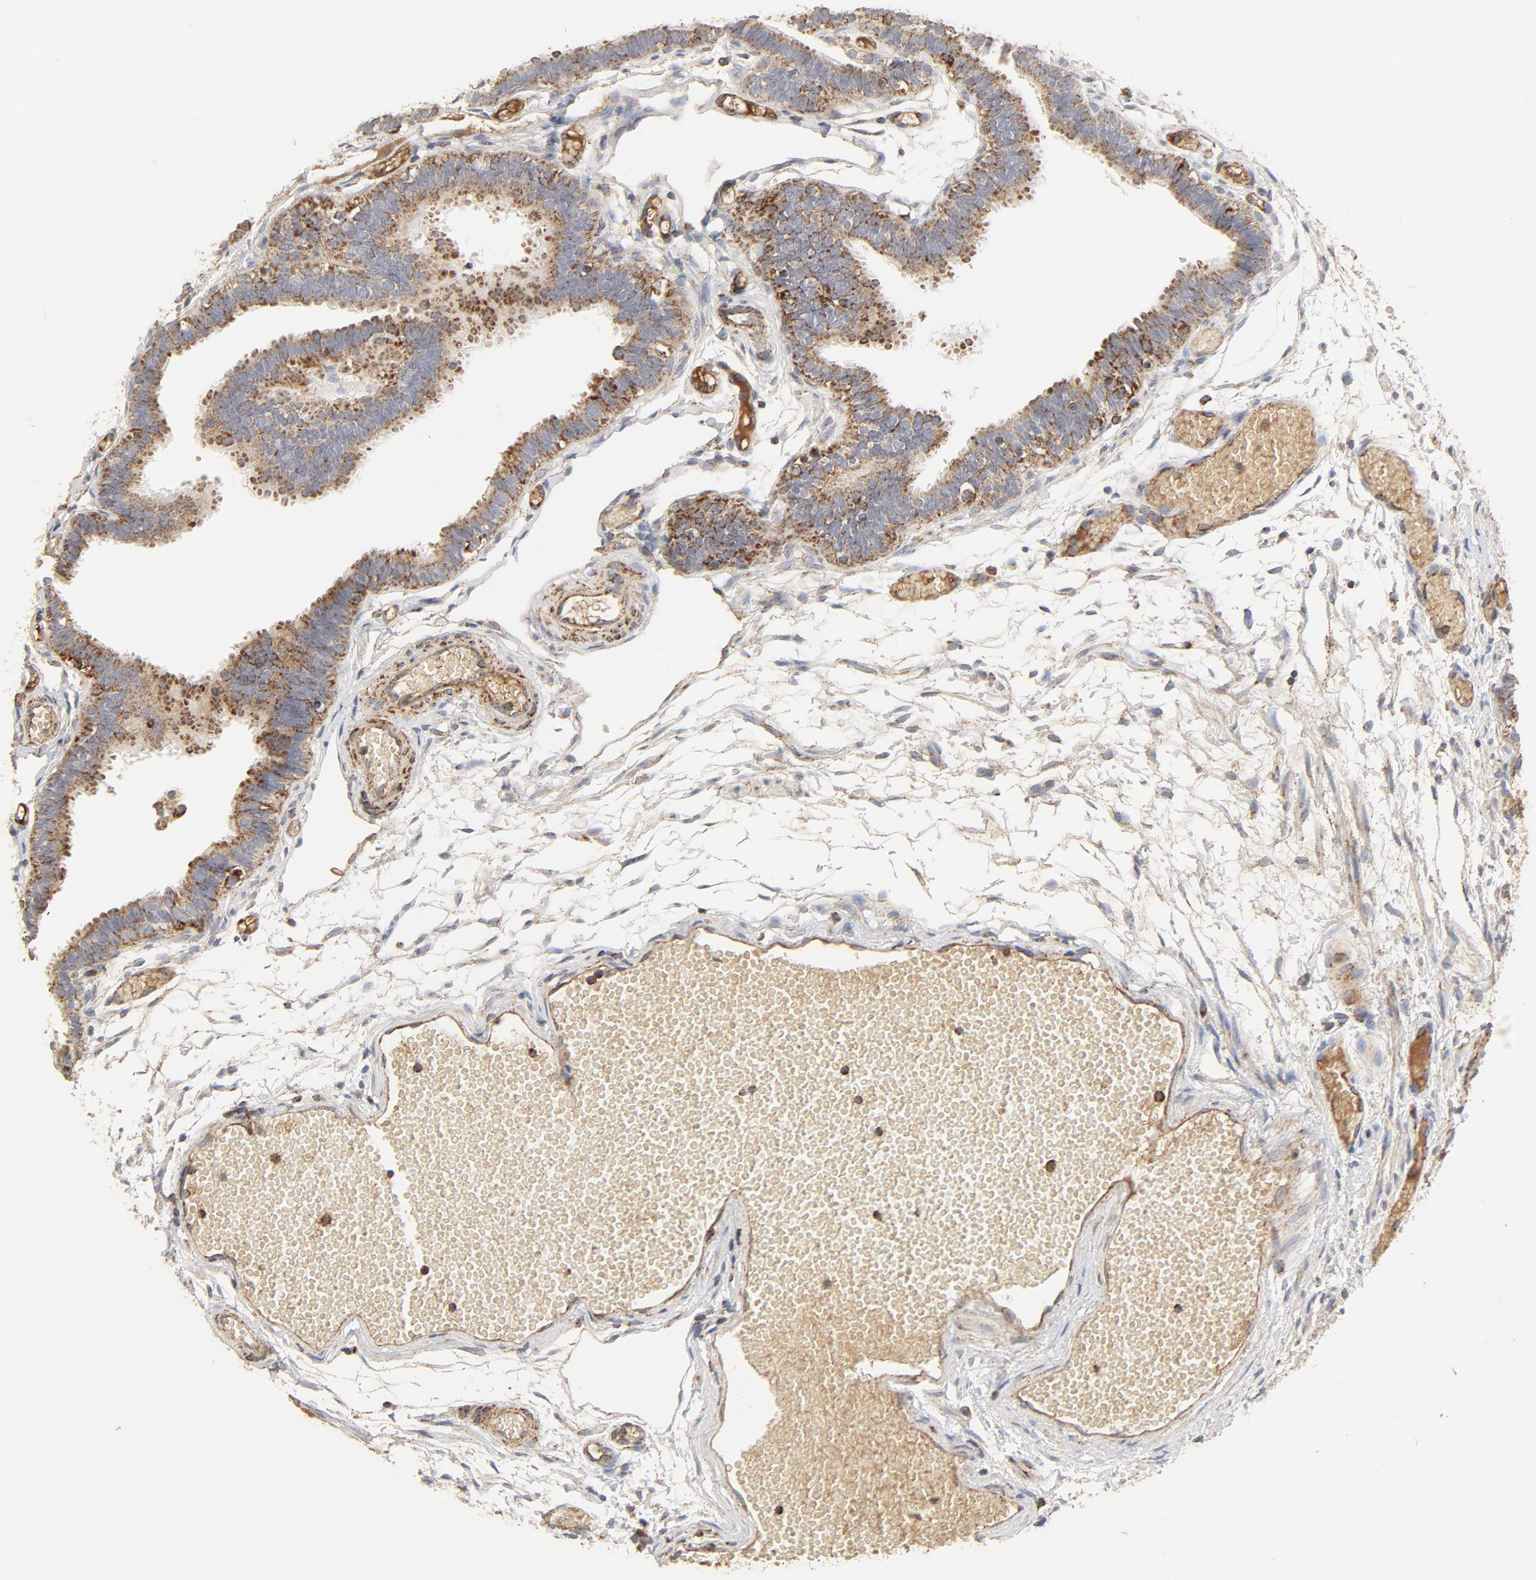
{"staining": {"intensity": "moderate", "quantity": ">75%", "location": "cytoplasmic/membranous"}, "tissue": "fallopian tube", "cell_type": "Glandular cells", "image_type": "normal", "snomed": [{"axis": "morphology", "description": "Normal tissue, NOS"}, {"axis": "topography", "description": "Fallopian tube"}], "caption": "DAB (3,3'-diaminobenzidine) immunohistochemical staining of benign fallopian tube reveals moderate cytoplasmic/membranous protein positivity in approximately >75% of glandular cells. (IHC, brightfield microscopy, high magnification).", "gene": "PCNX4", "patient": {"sex": "female", "age": 29}}